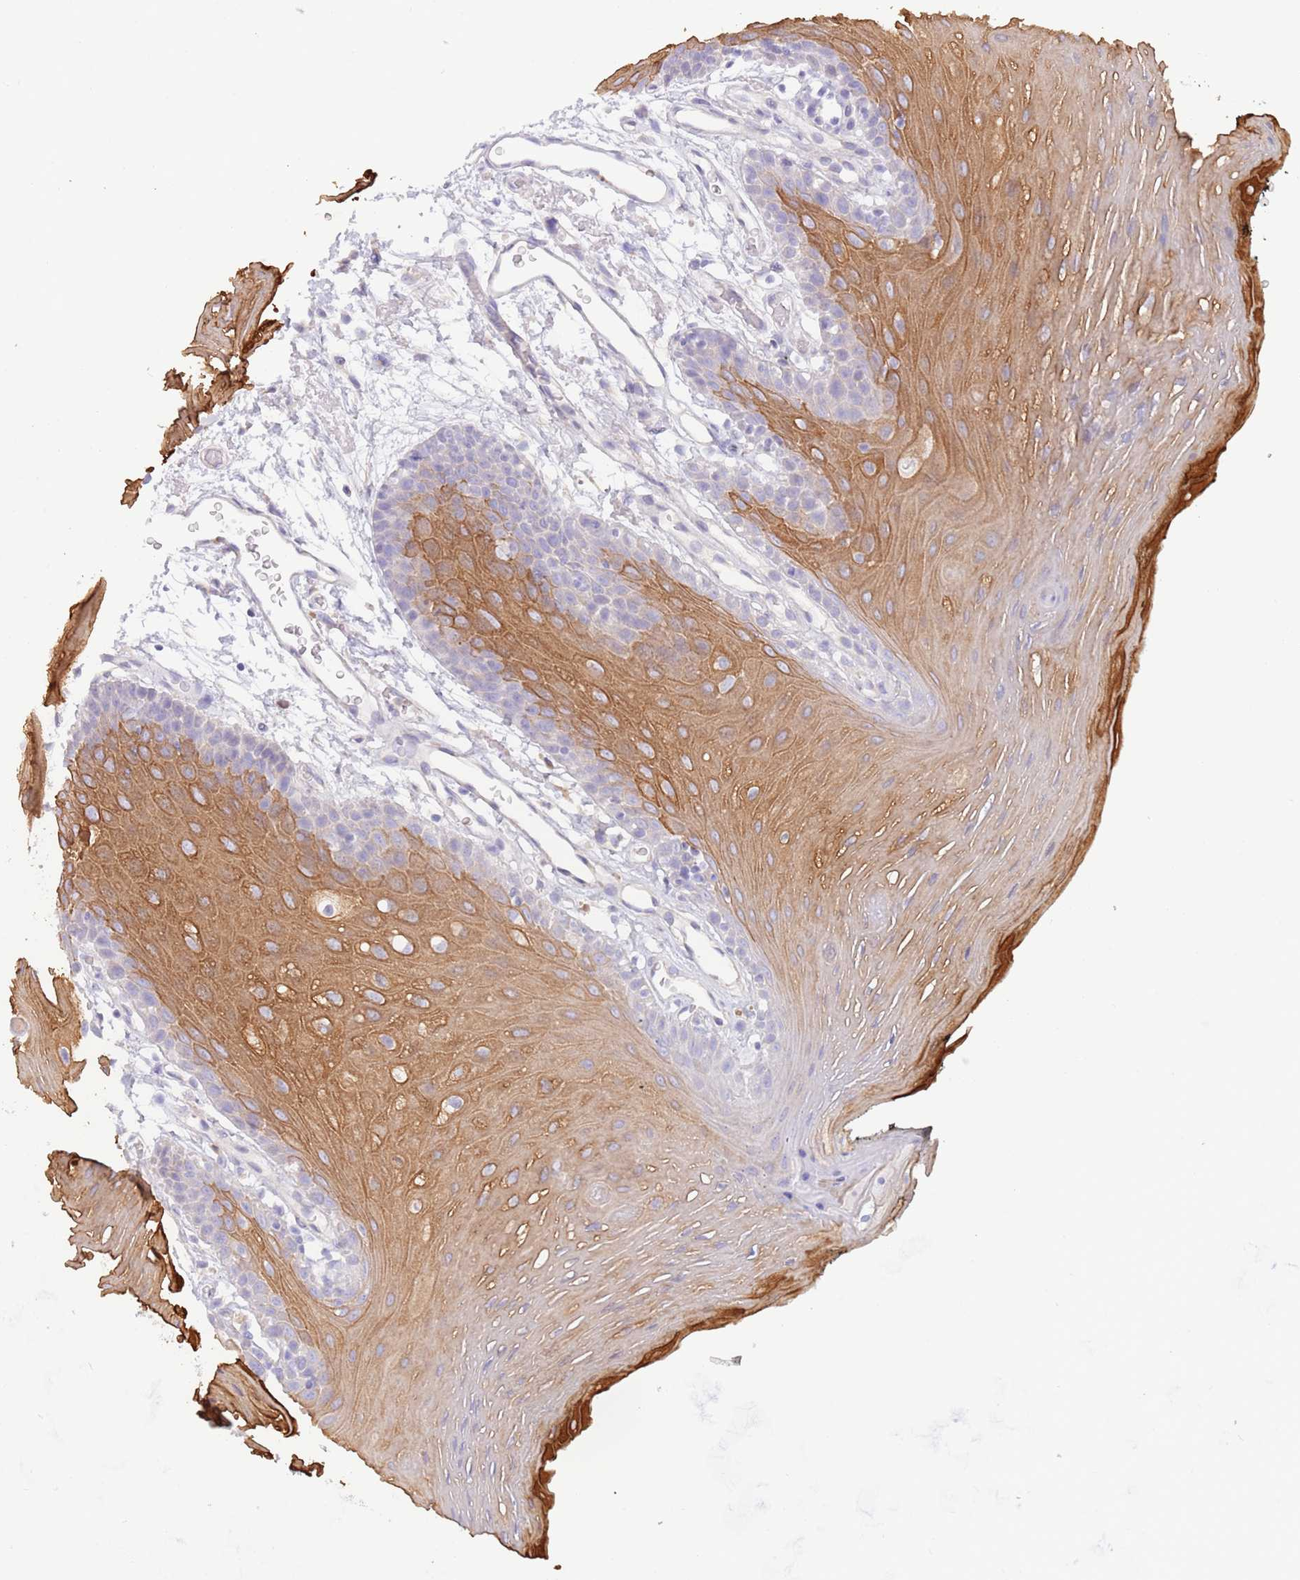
{"staining": {"intensity": "moderate", "quantity": "<25%", "location": "cytoplasmic/membranous"}, "tissue": "oral mucosa", "cell_type": "Squamous epithelial cells", "image_type": "normal", "snomed": [{"axis": "morphology", "description": "Normal tissue, NOS"}, {"axis": "topography", "description": "Oral tissue"}, {"axis": "topography", "description": "Tounge, NOS"}], "caption": "Protein staining of benign oral mucosa shows moderate cytoplasmic/membranous staining in about <25% of squamous epithelial cells.", "gene": "CCDC149", "patient": {"sex": "female", "age": 81}}